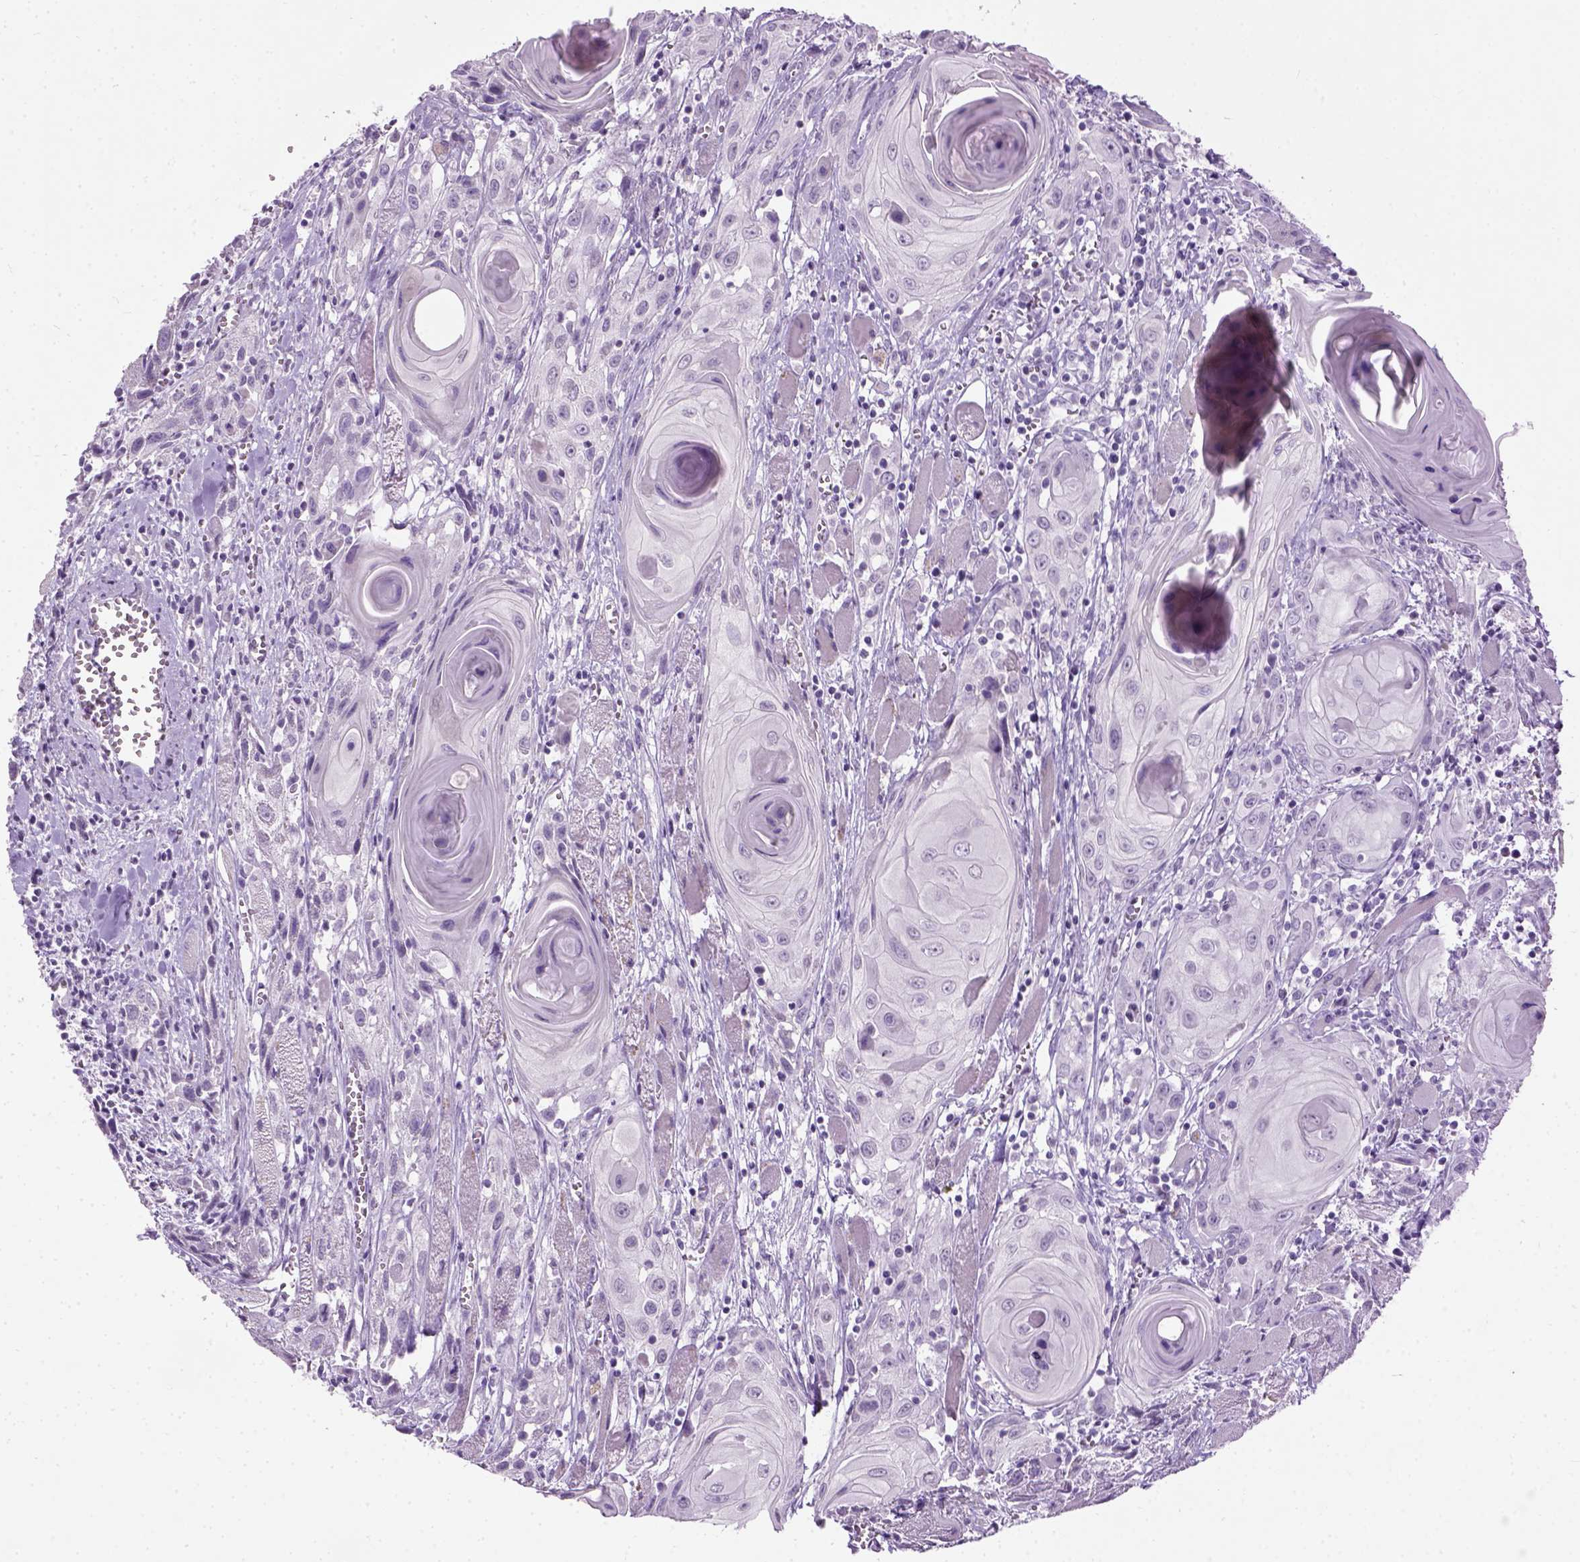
{"staining": {"intensity": "negative", "quantity": "none", "location": "none"}, "tissue": "head and neck cancer", "cell_type": "Tumor cells", "image_type": "cancer", "snomed": [{"axis": "morphology", "description": "Squamous cell carcinoma, NOS"}, {"axis": "topography", "description": "Head-Neck"}], "caption": "A photomicrograph of head and neck cancer stained for a protein shows no brown staining in tumor cells.", "gene": "GABRB2", "patient": {"sex": "female", "age": 80}}